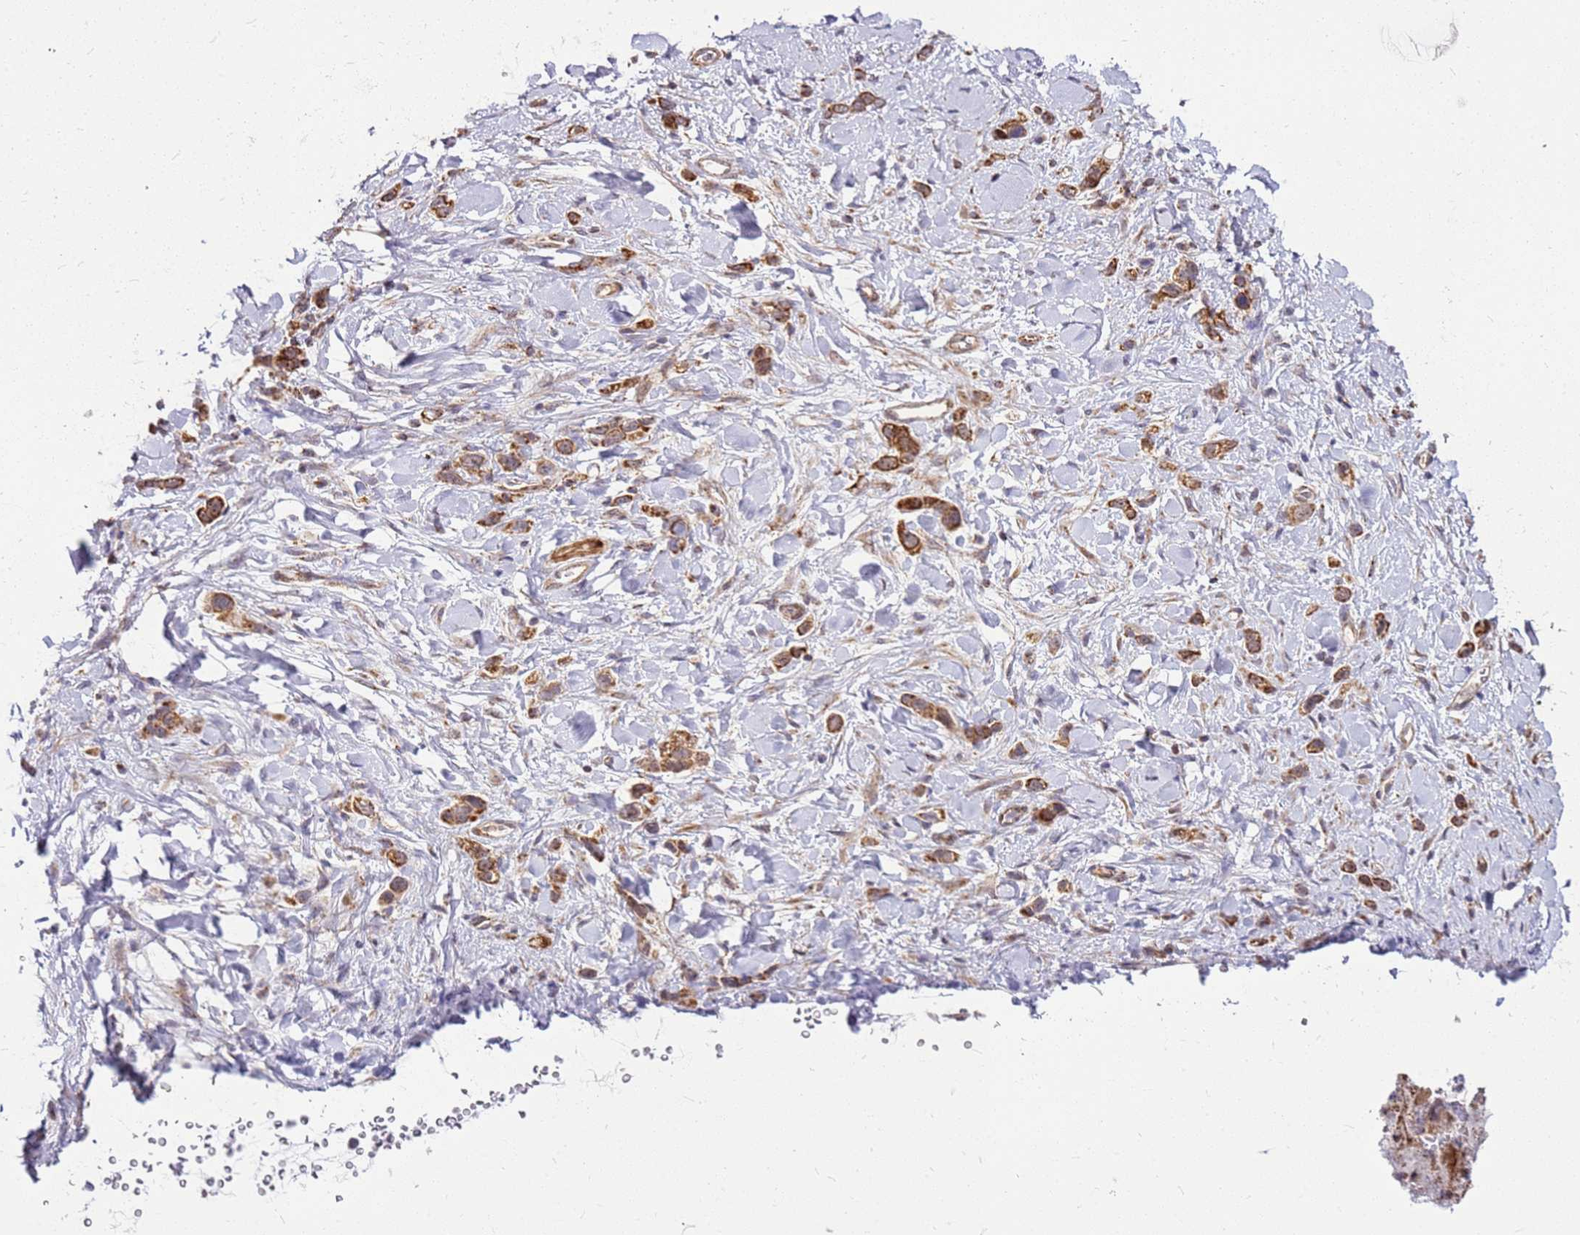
{"staining": {"intensity": "moderate", "quantity": ">75%", "location": "cytoplasmic/membranous"}, "tissue": "stomach cancer", "cell_type": "Tumor cells", "image_type": "cancer", "snomed": [{"axis": "morphology", "description": "Adenocarcinoma, NOS"}, {"axis": "topography", "description": "Stomach"}], "caption": "Moderate cytoplasmic/membranous expression for a protein is present in approximately >75% of tumor cells of stomach cancer (adenocarcinoma) using immunohistochemistry (IHC).", "gene": "OR51T1", "patient": {"sex": "female", "age": 65}}